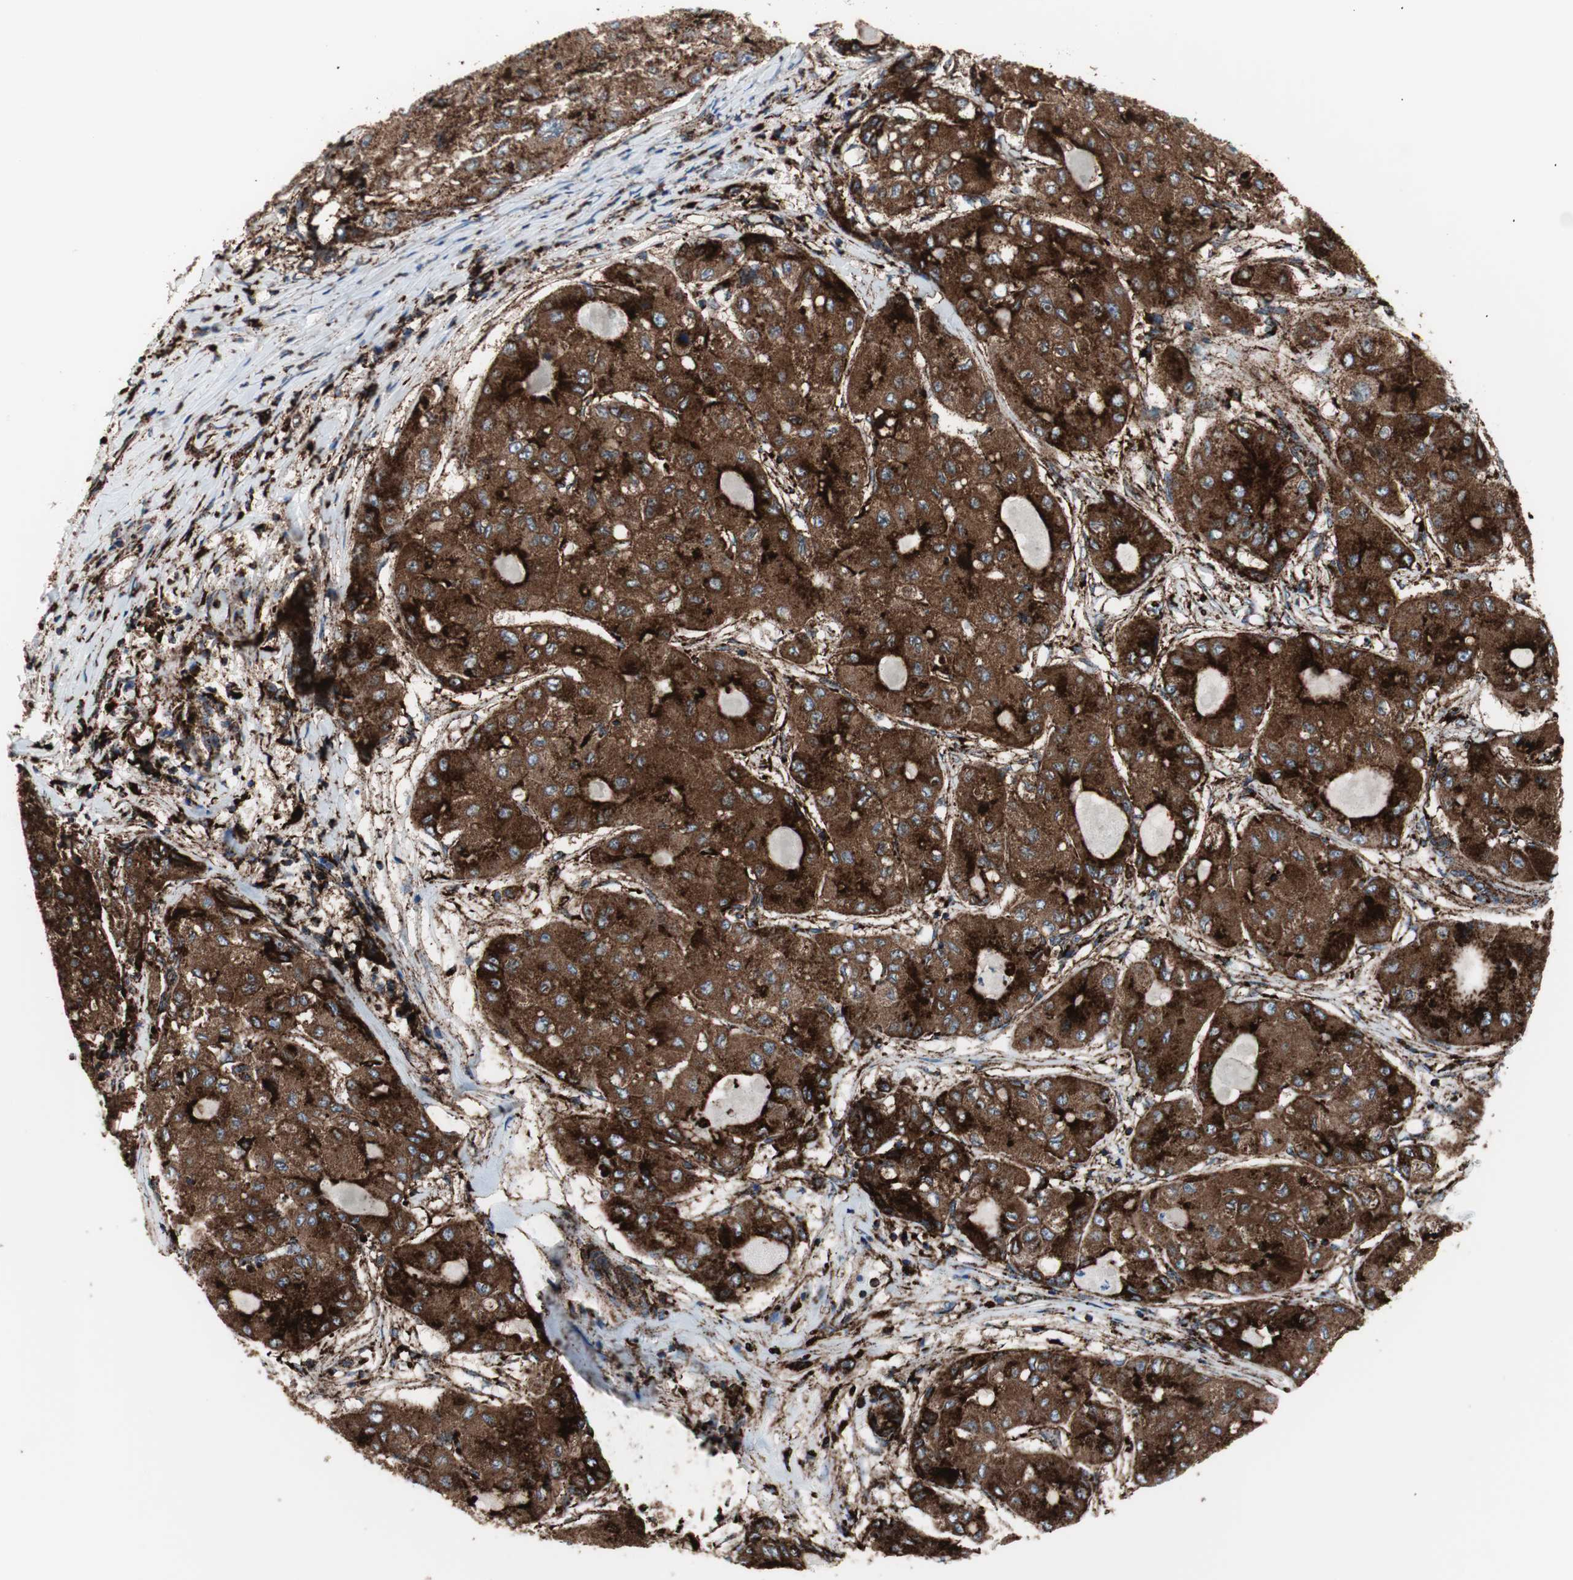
{"staining": {"intensity": "strong", "quantity": ">75%", "location": "cytoplasmic/membranous"}, "tissue": "liver cancer", "cell_type": "Tumor cells", "image_type": "cancer", "snomed": [{"axis": "morphology", "description": "Carcinoma, Hepatocellular, NOS"}, {"axis": "topography", "description": "Liver"}], "caption": "IHC (DAB) staining of liver cancer displays strong cytoplasmic/membranous protein expression in approximately >75% of tumor cells. Using DAB (3,3'-diaminobenzidine) (brown) and hematoxylin (blue) stains, captured at high magnification using brightfield microscopy.", "gene": "LAMP1", "patient": {"sex": "male", "age": 80}}